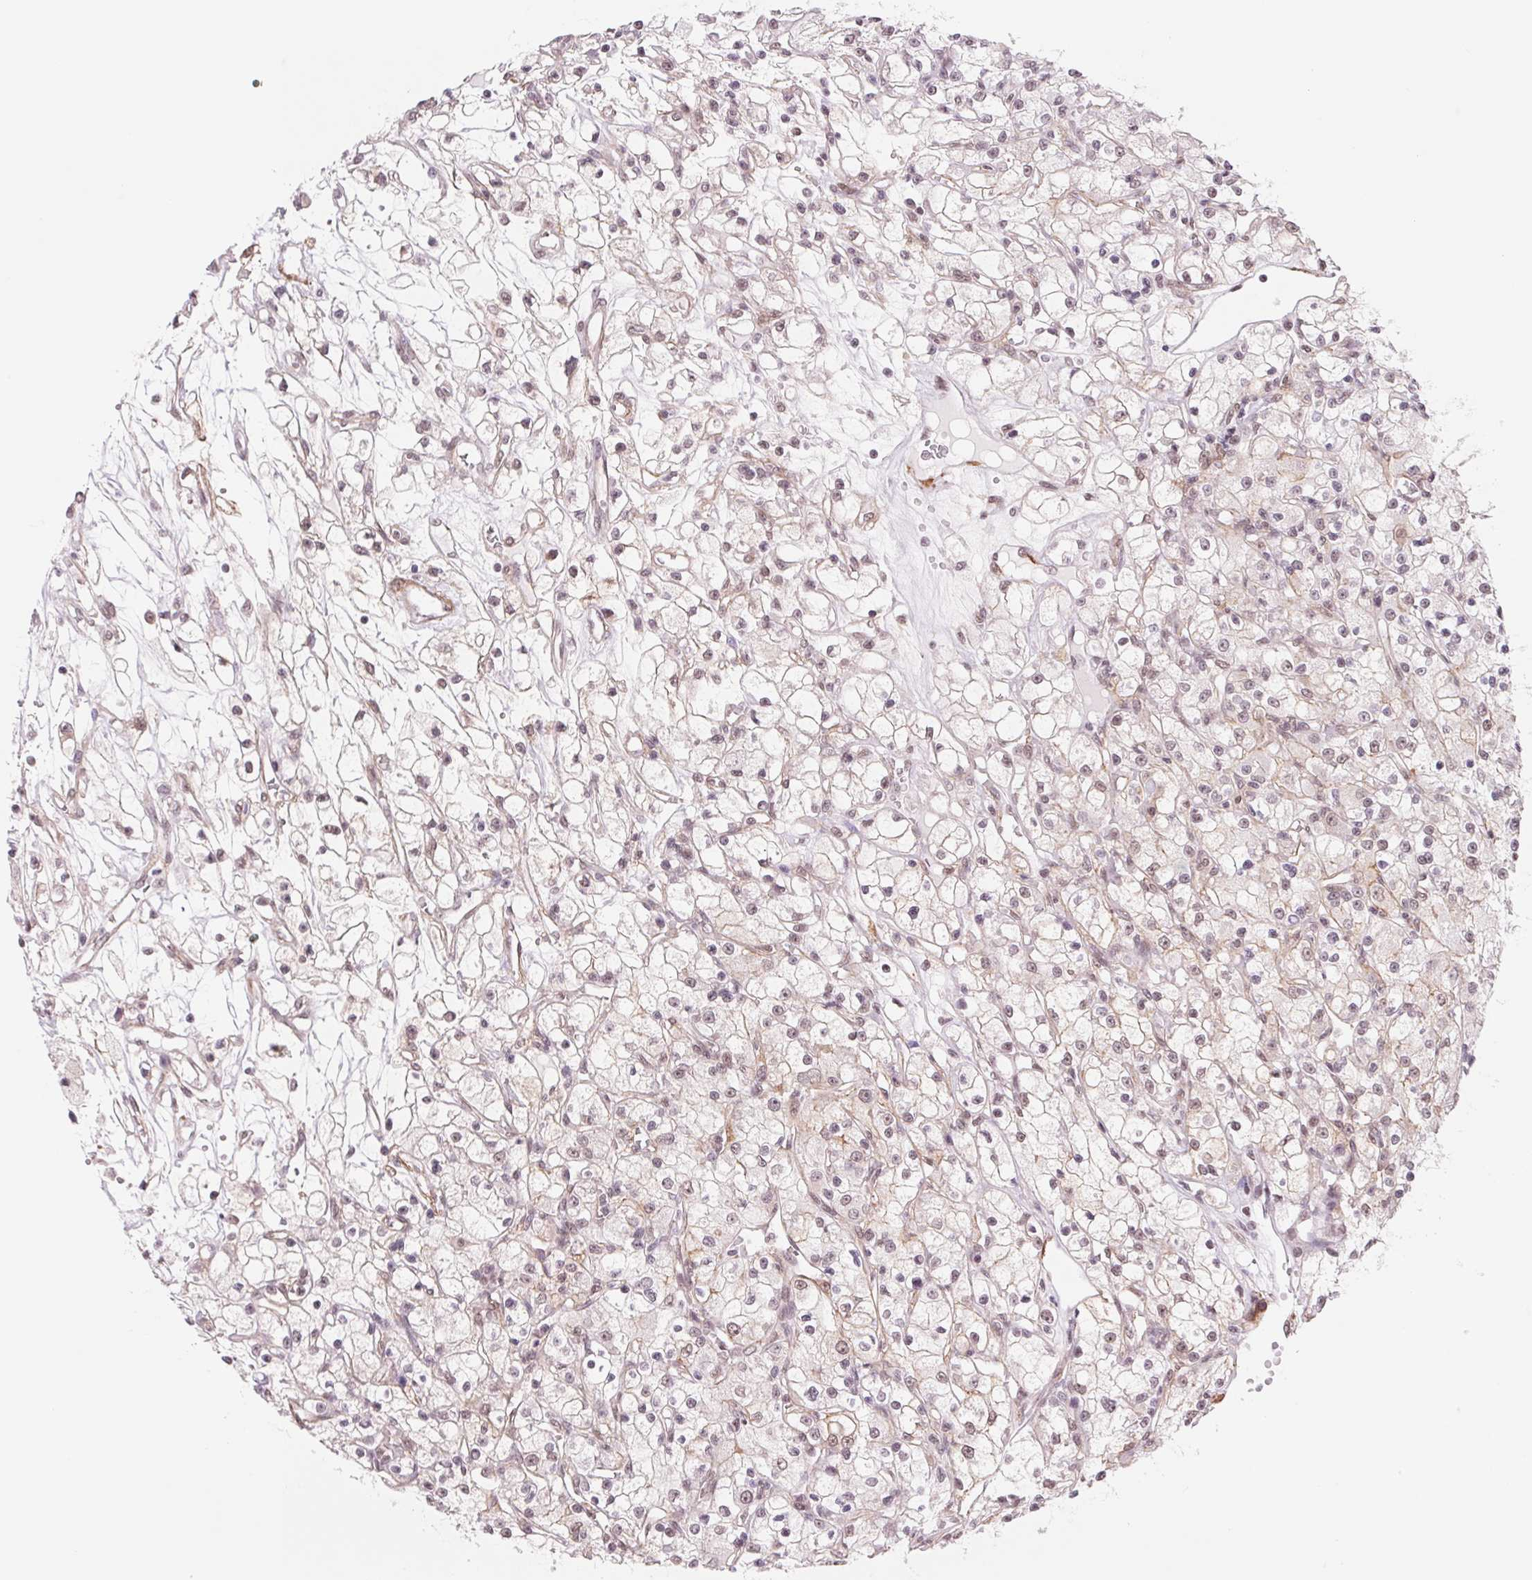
{"staining": {"intensity": "weak", "quantity": "25%-75%", "location": "nuclear"}, "tissue": "renal cancer", "cell_type": "Tumor cells", "image_type": "cancer", "snomed": [{"axis": "morphology", "description": "Adenocarcinoma, NOS"}, {"axis": "topography", "description": "Kidney"}], "caption": "Immunohistochemistry (IHC) staining of renal adenocarcinoma, which demonstrates low levels of weak nuclear staining in about 25%-75% of tumor cells indicating weak nuclear protein positivity. The staining was performed using DAB (brown) for protein detection and nuclei were counterstained in hematoxylin (blue).", "gene": "BCAT1", "patient": {"sex": "female", "age": 59}}